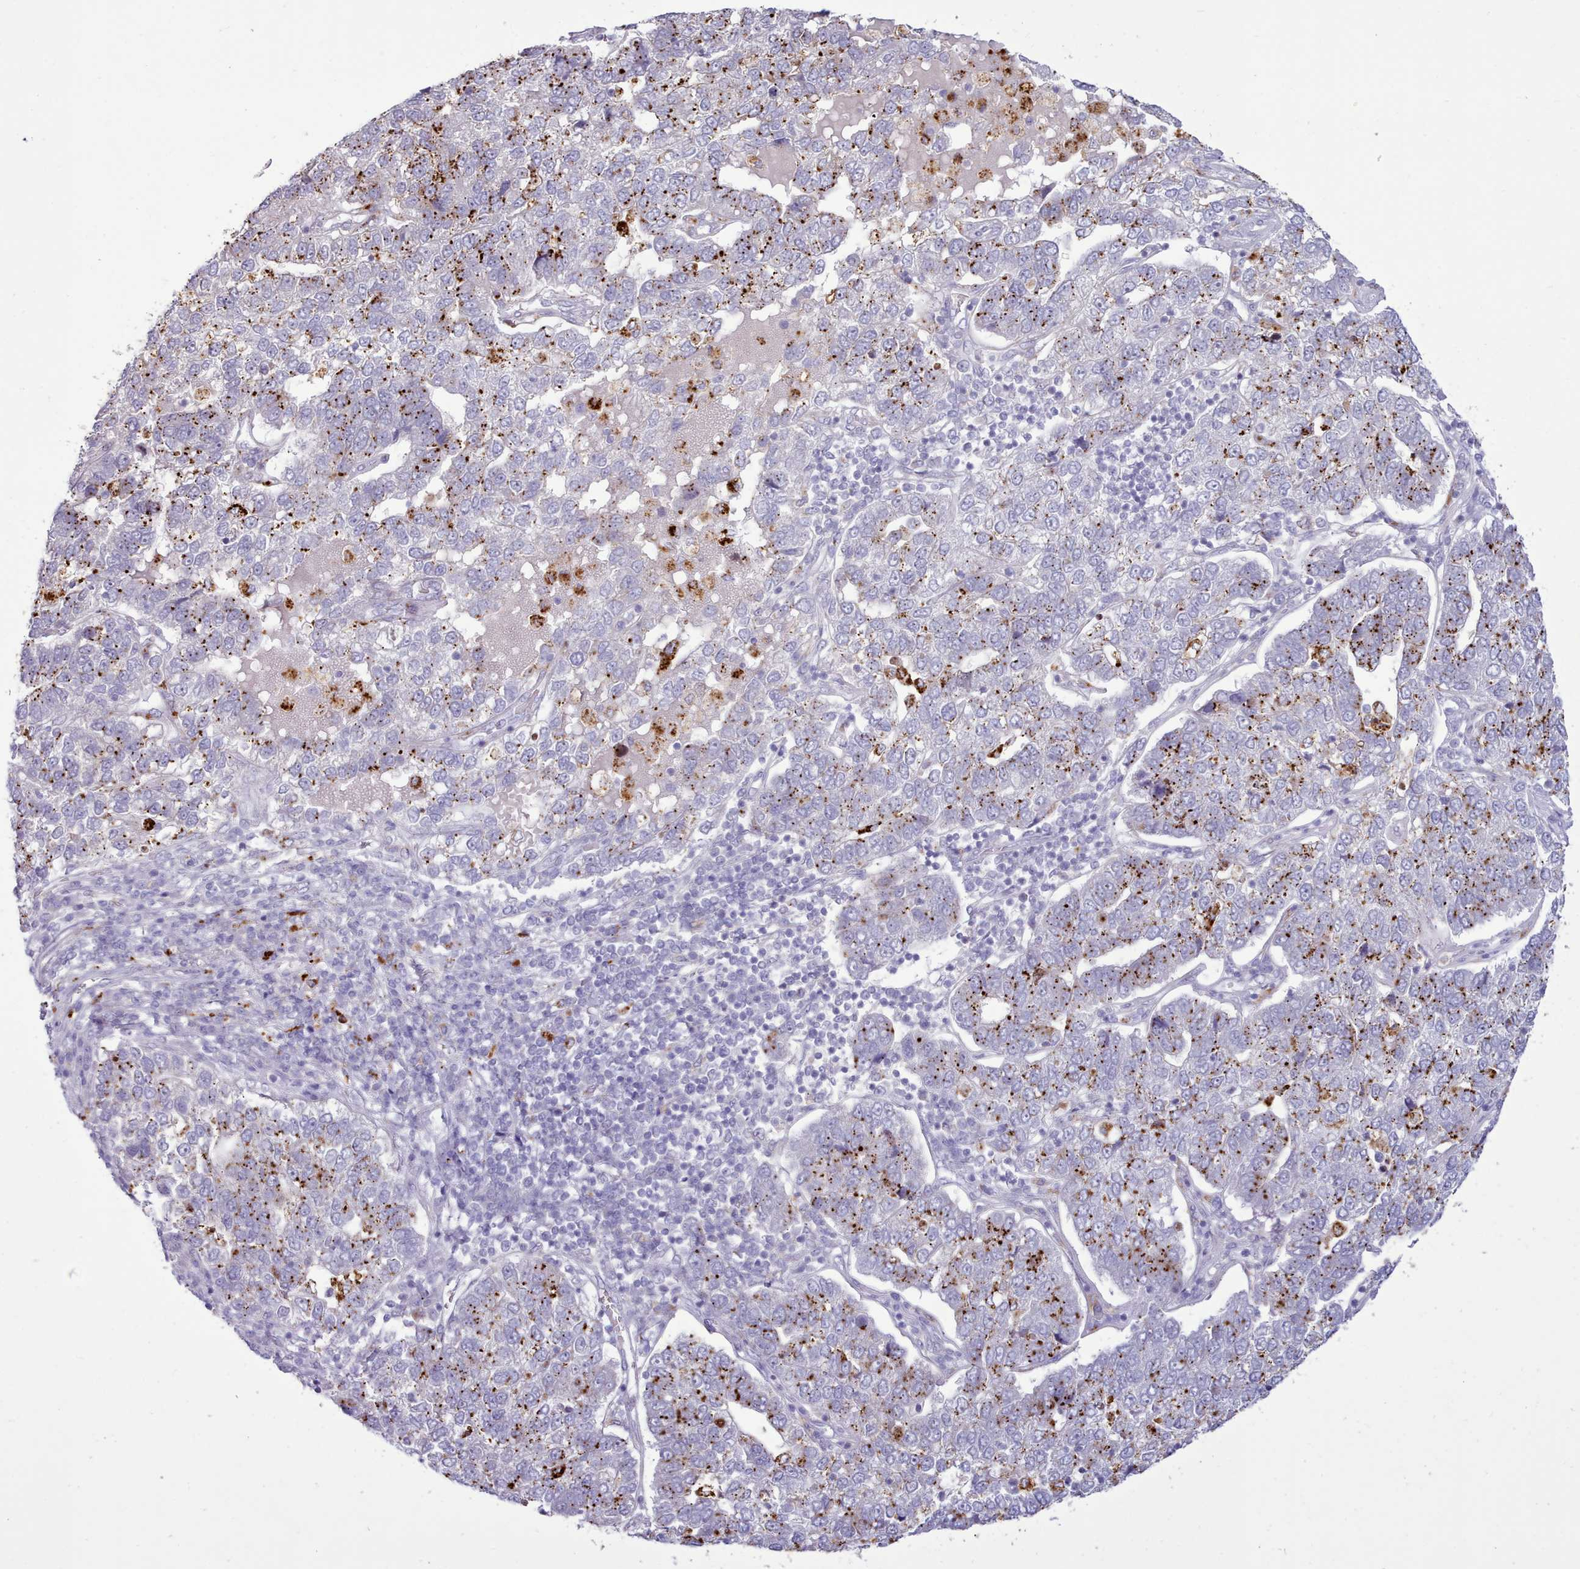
{"staining": {"intensity": "strong", "quantity": "25%-75%", "location": "cytoplasmic/membranous"}, "tissue": "pancreatic cancer", "cell_type": "Tumor cells", "image_type": "cancer", "snomed": [{"axis": "morphology", "description": "Adenocarcinoma, NOS"}, {"axis": "topography", "description": "Pancreas"}], "caption": "IHC staining of pancreatic cancer, which reveals high levels of strong cytoplasmic/membranous positivity in approximately 25%-75% of tumor cells indicating strong cytoplasmic/membranous protein staining. The staining was performed using DAB (brown) for protein detection and nuclei were counterstained in hematoxylin (blue).", "gene": "SRD5A1", "patient": {"sex": "female", "age": 61}}